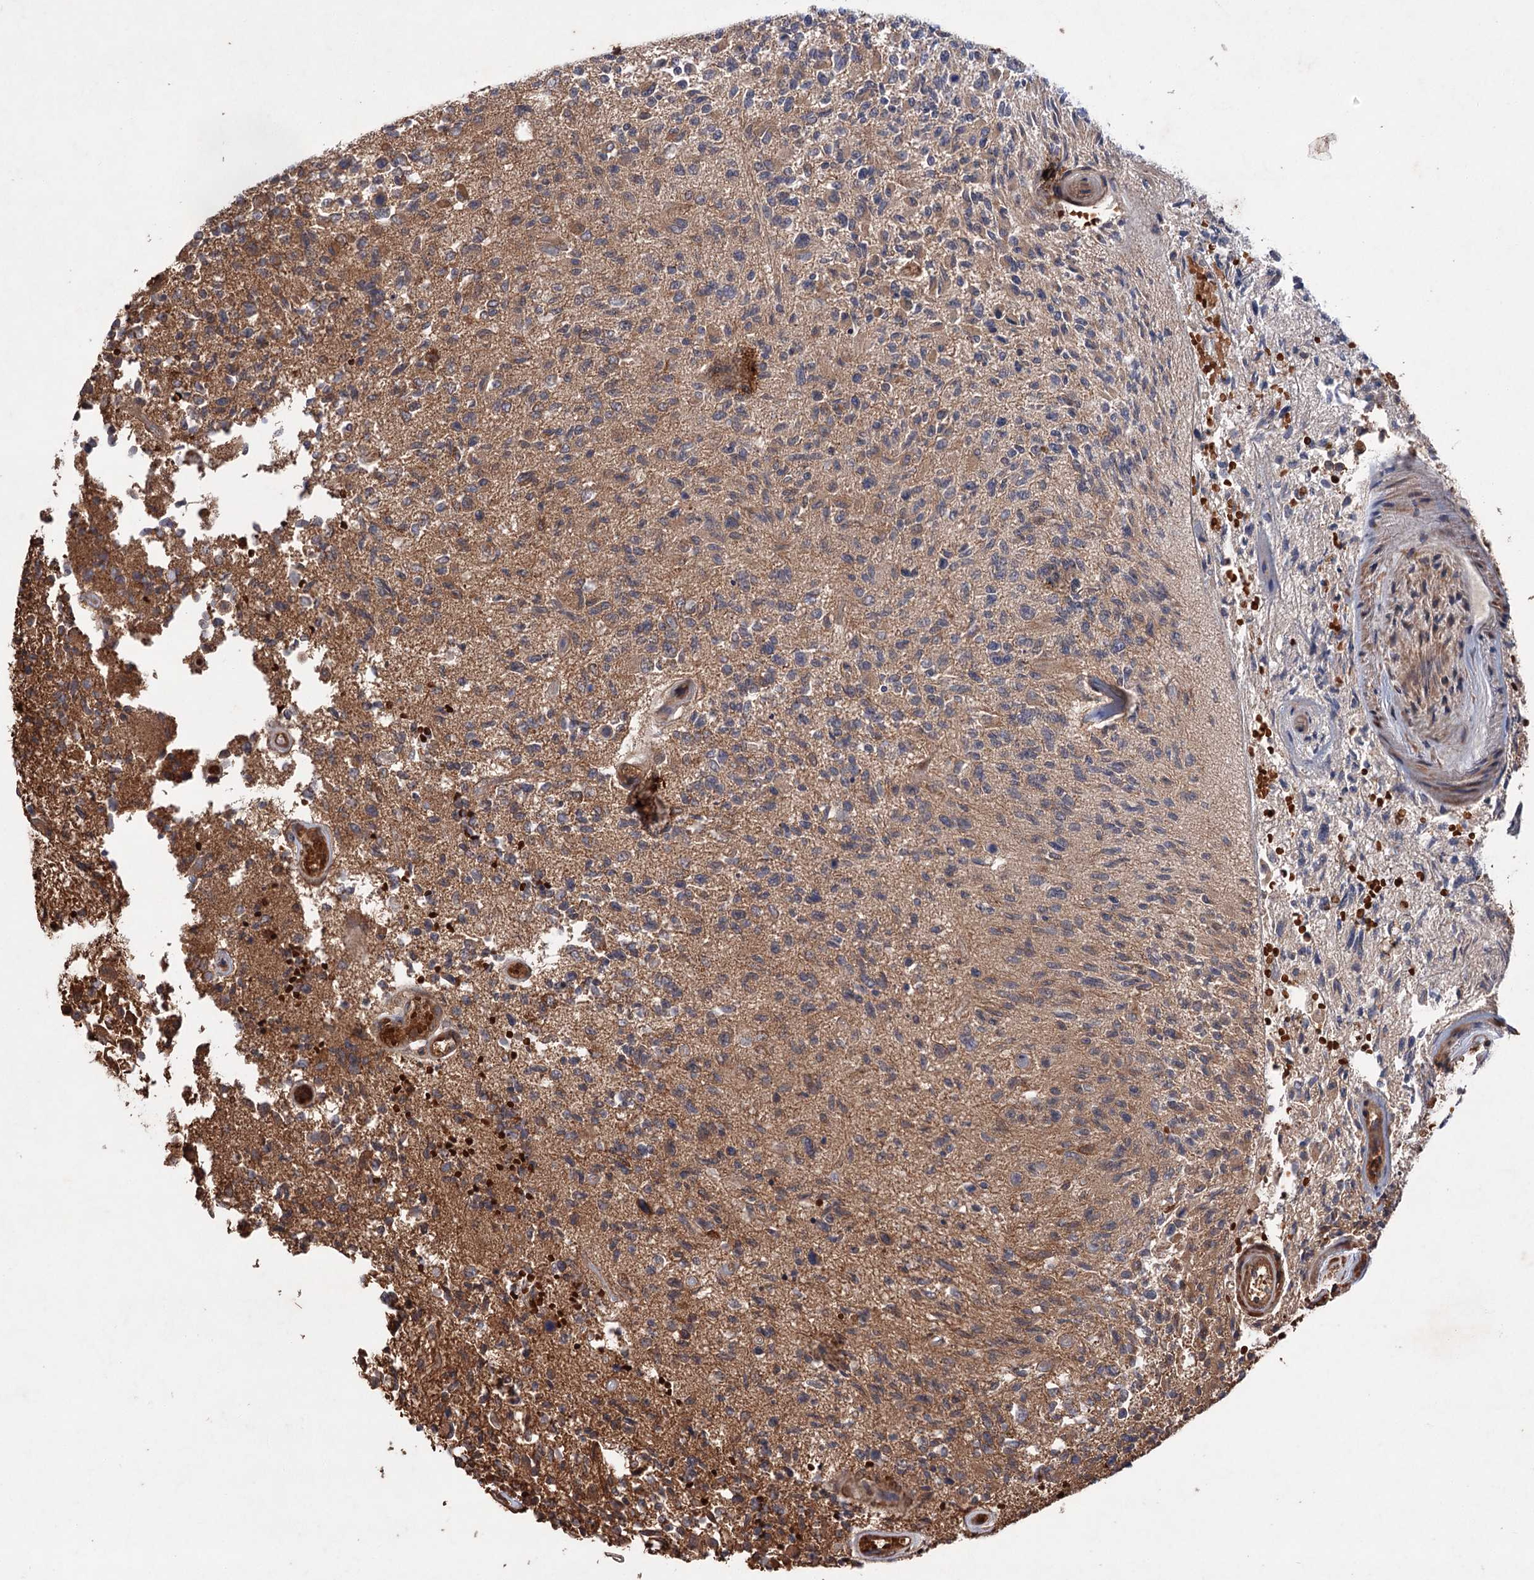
{"staining": {"intensity": "moderate", "quantity": ">75%", "location": "cytoplasmic/membranous"}, "tissue": "glioma", "cell_type": "Tumor cells", "image_type": "cancer", "snomed": [{"axis": "morphology", "description": "Glioma, malignant, High grade"}, {"axis": "morphology", "description": "Glioblastoma, NOS"}, {"axis": "topography", "description": "Brain"}], "caption": "A brown stain labels moderate cytoplasmic/membranous positivity of a protein in human glioma tumor cells. The protein is shown in brown color, while the nuclei are stained blue.", "gene": "ADK", "patient": {"sex": "male", "age": 60}}